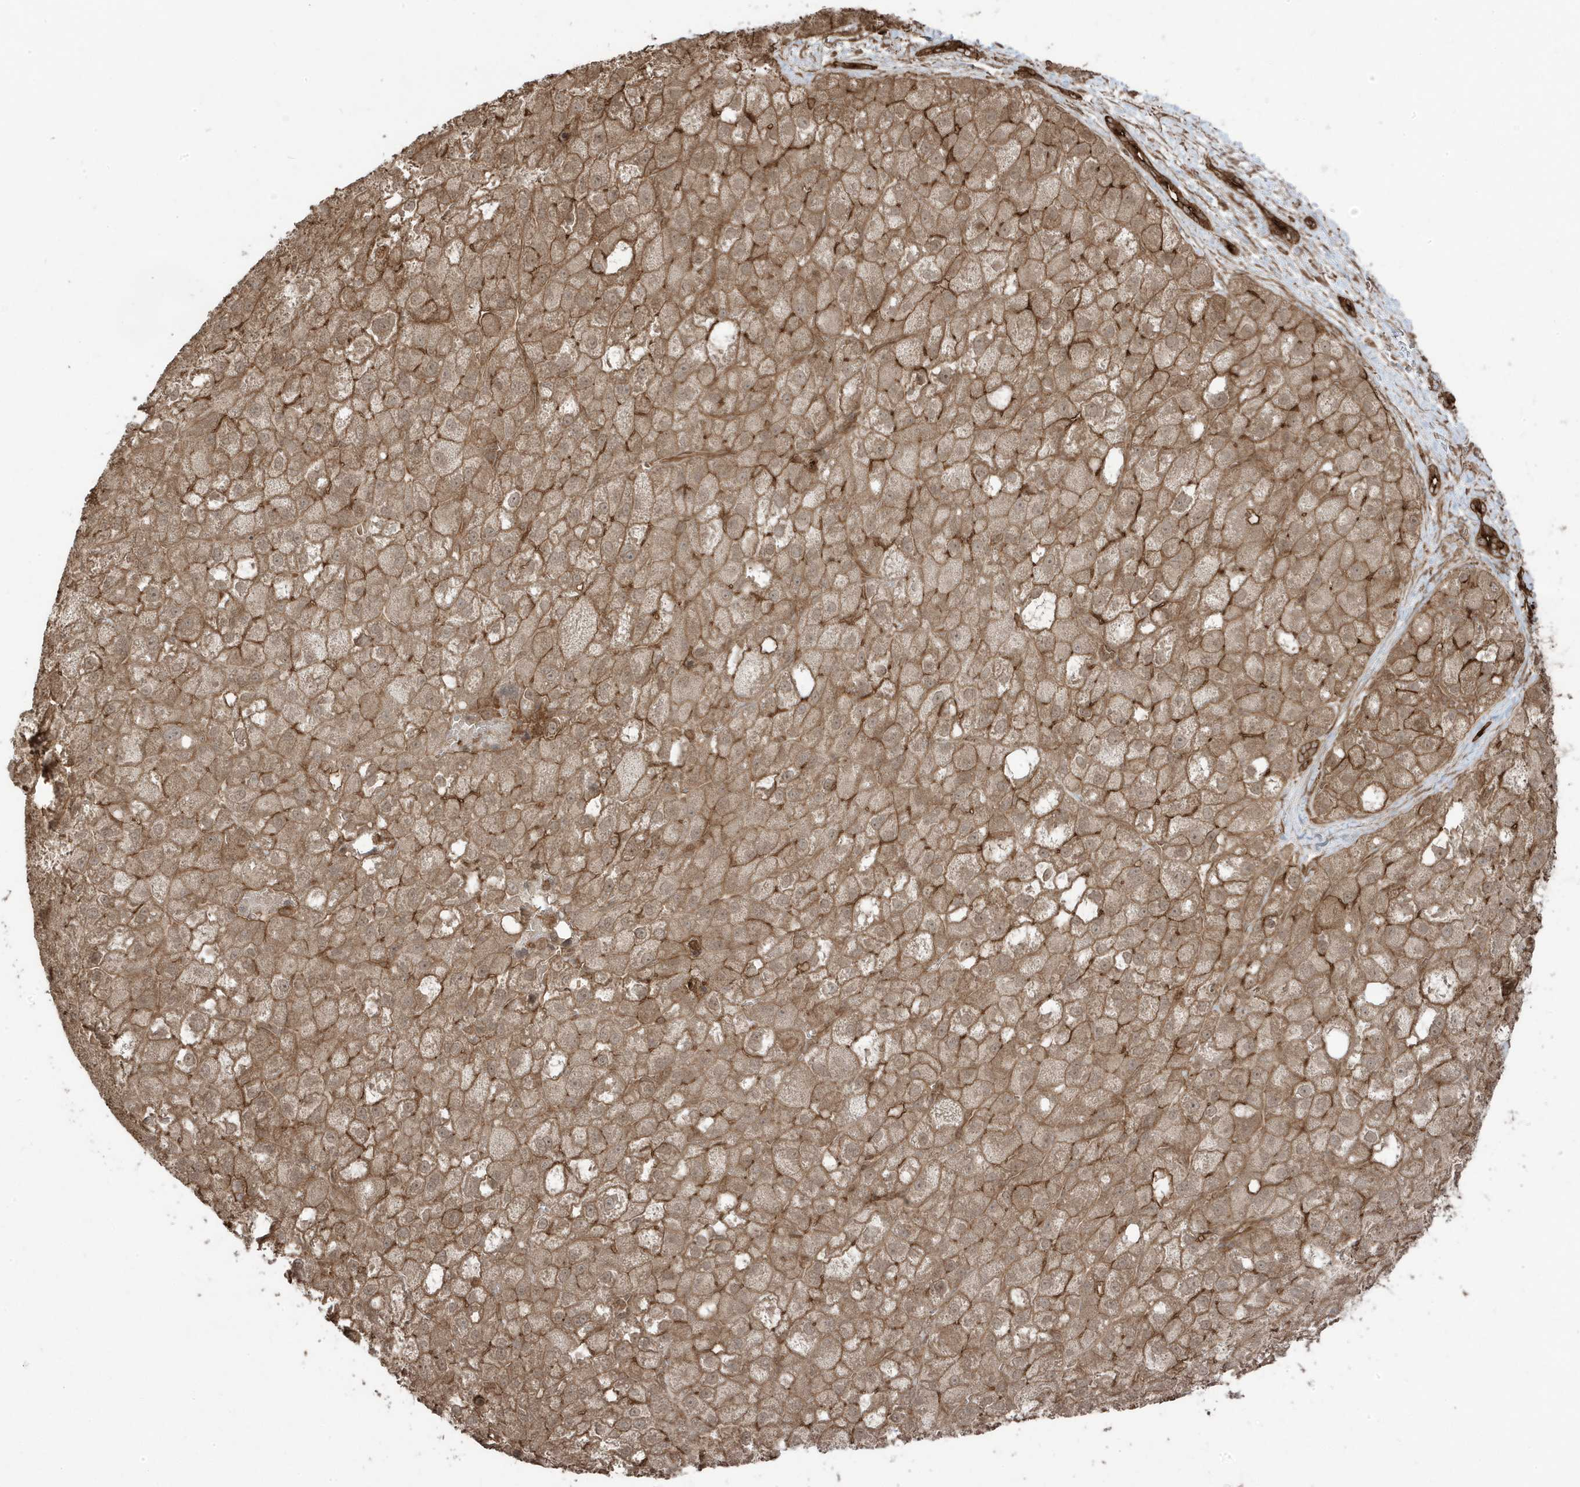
{"staining": {"intensity": "moderate", "quantity": ">75%", "location": "cytoplasmic/membranous"}, "tissue": "liver cancer", "cell_type": "Tumor cells", "image_type": "cancer", "snomed": [{"axis": "morphology", "description": "Carcinoma, Hepatocellular, NOS"}, {"axis": "topography", "description": "Liver"}], "caption": "Moderate cytoplasmic/membranous positivity for a protein is appreciated in approximately >75% of tumor cells of hepatocellular carcinoma (liver) using immunohistochemistry (IHC).", "gene": "ASAP1", "patient": {"sex": "male", "age": 57}}